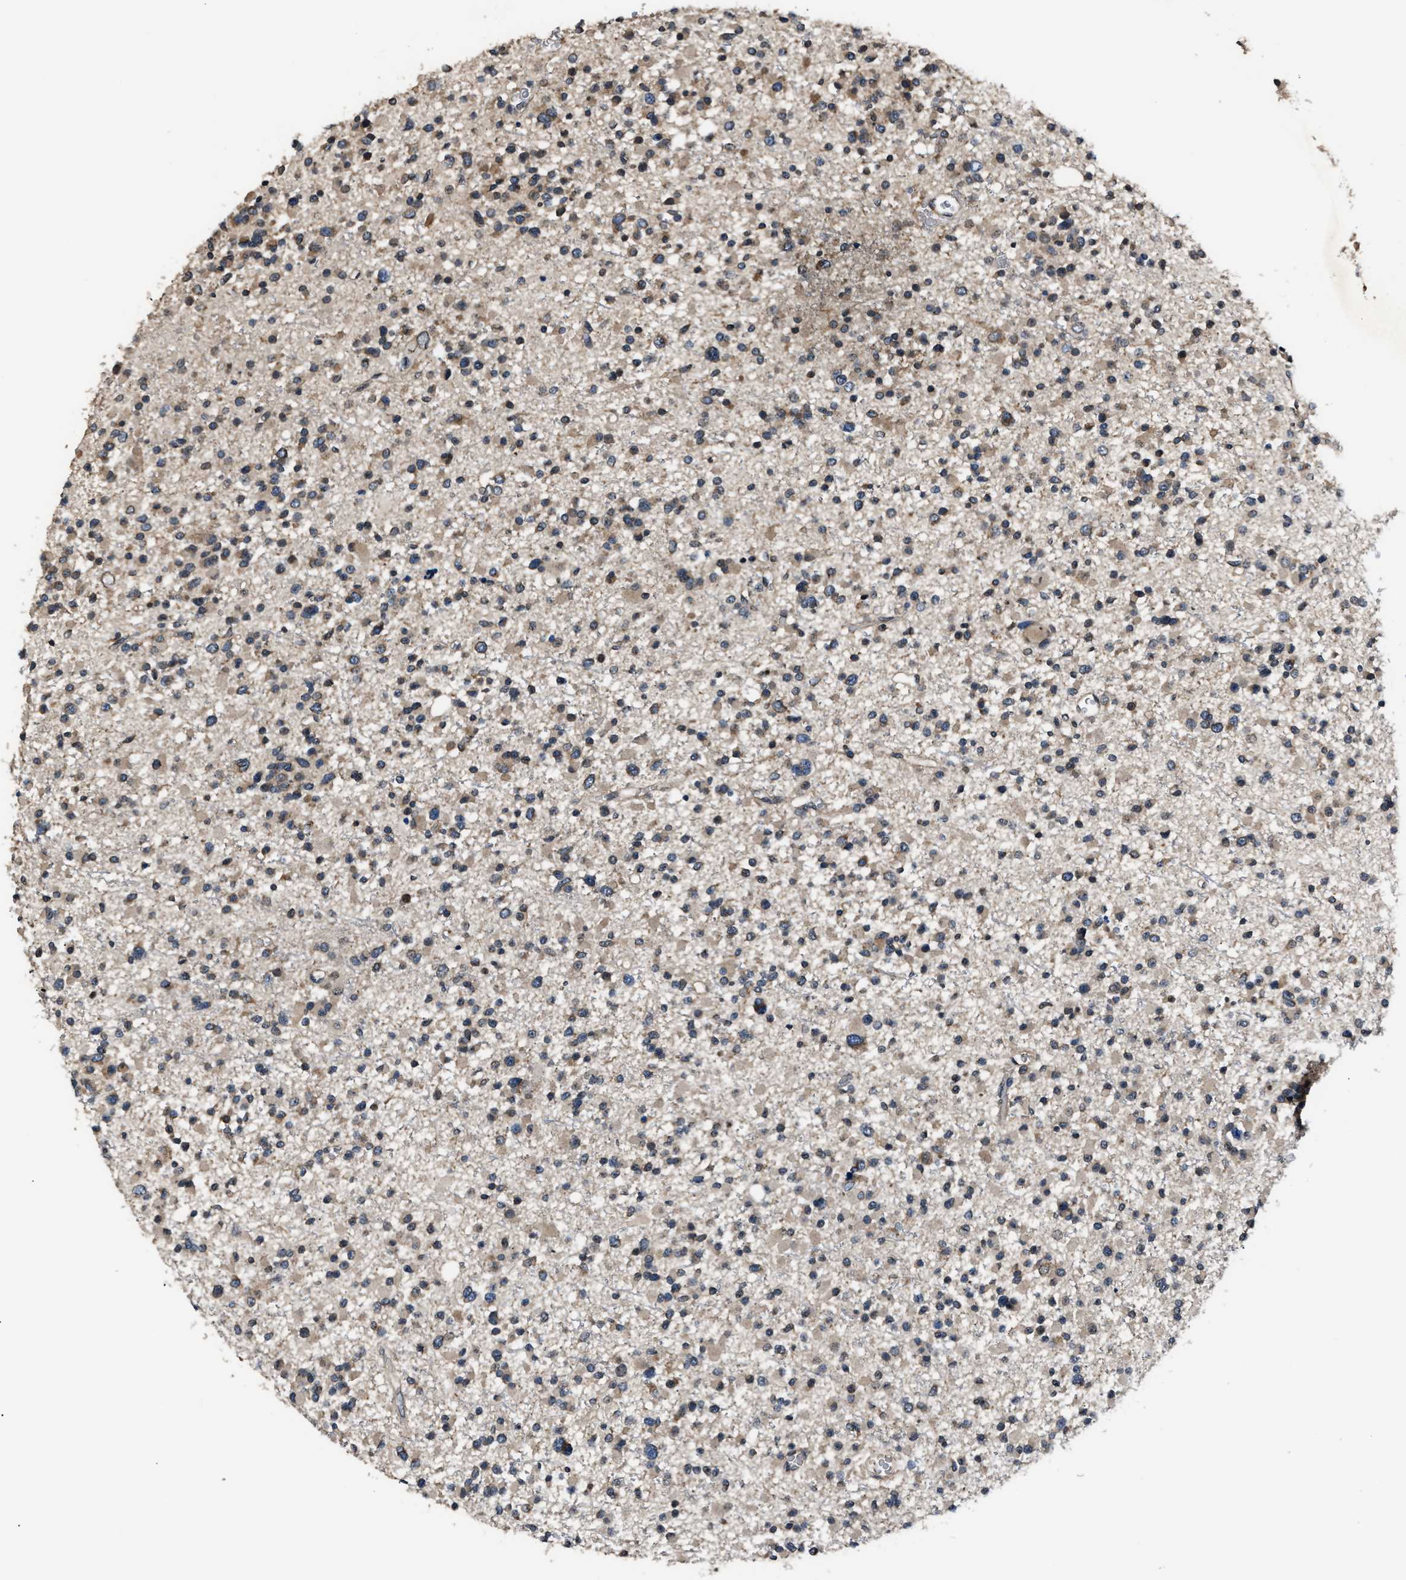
{"staining": {"intensity": "weak", "quantity": "25%-75%", "location": "cytoplasmic/membranous"}, "tissue": "glioma", "cell_type": "Tumor cells", "image_type": "cancer", "snomed": [{"axis": "morphology", "description": "Glioma, malignant, Low grade"}, {"axis": "topography", "description": "Brain"}], "caption": "Immunohistochemical staining of glioma exhibits weak cytoplasmic/membranous protein staining in approximately 25%-75% of tumor cells.", "gene": "TNRC18", "patient": {"sex": "female", "age": 22}}